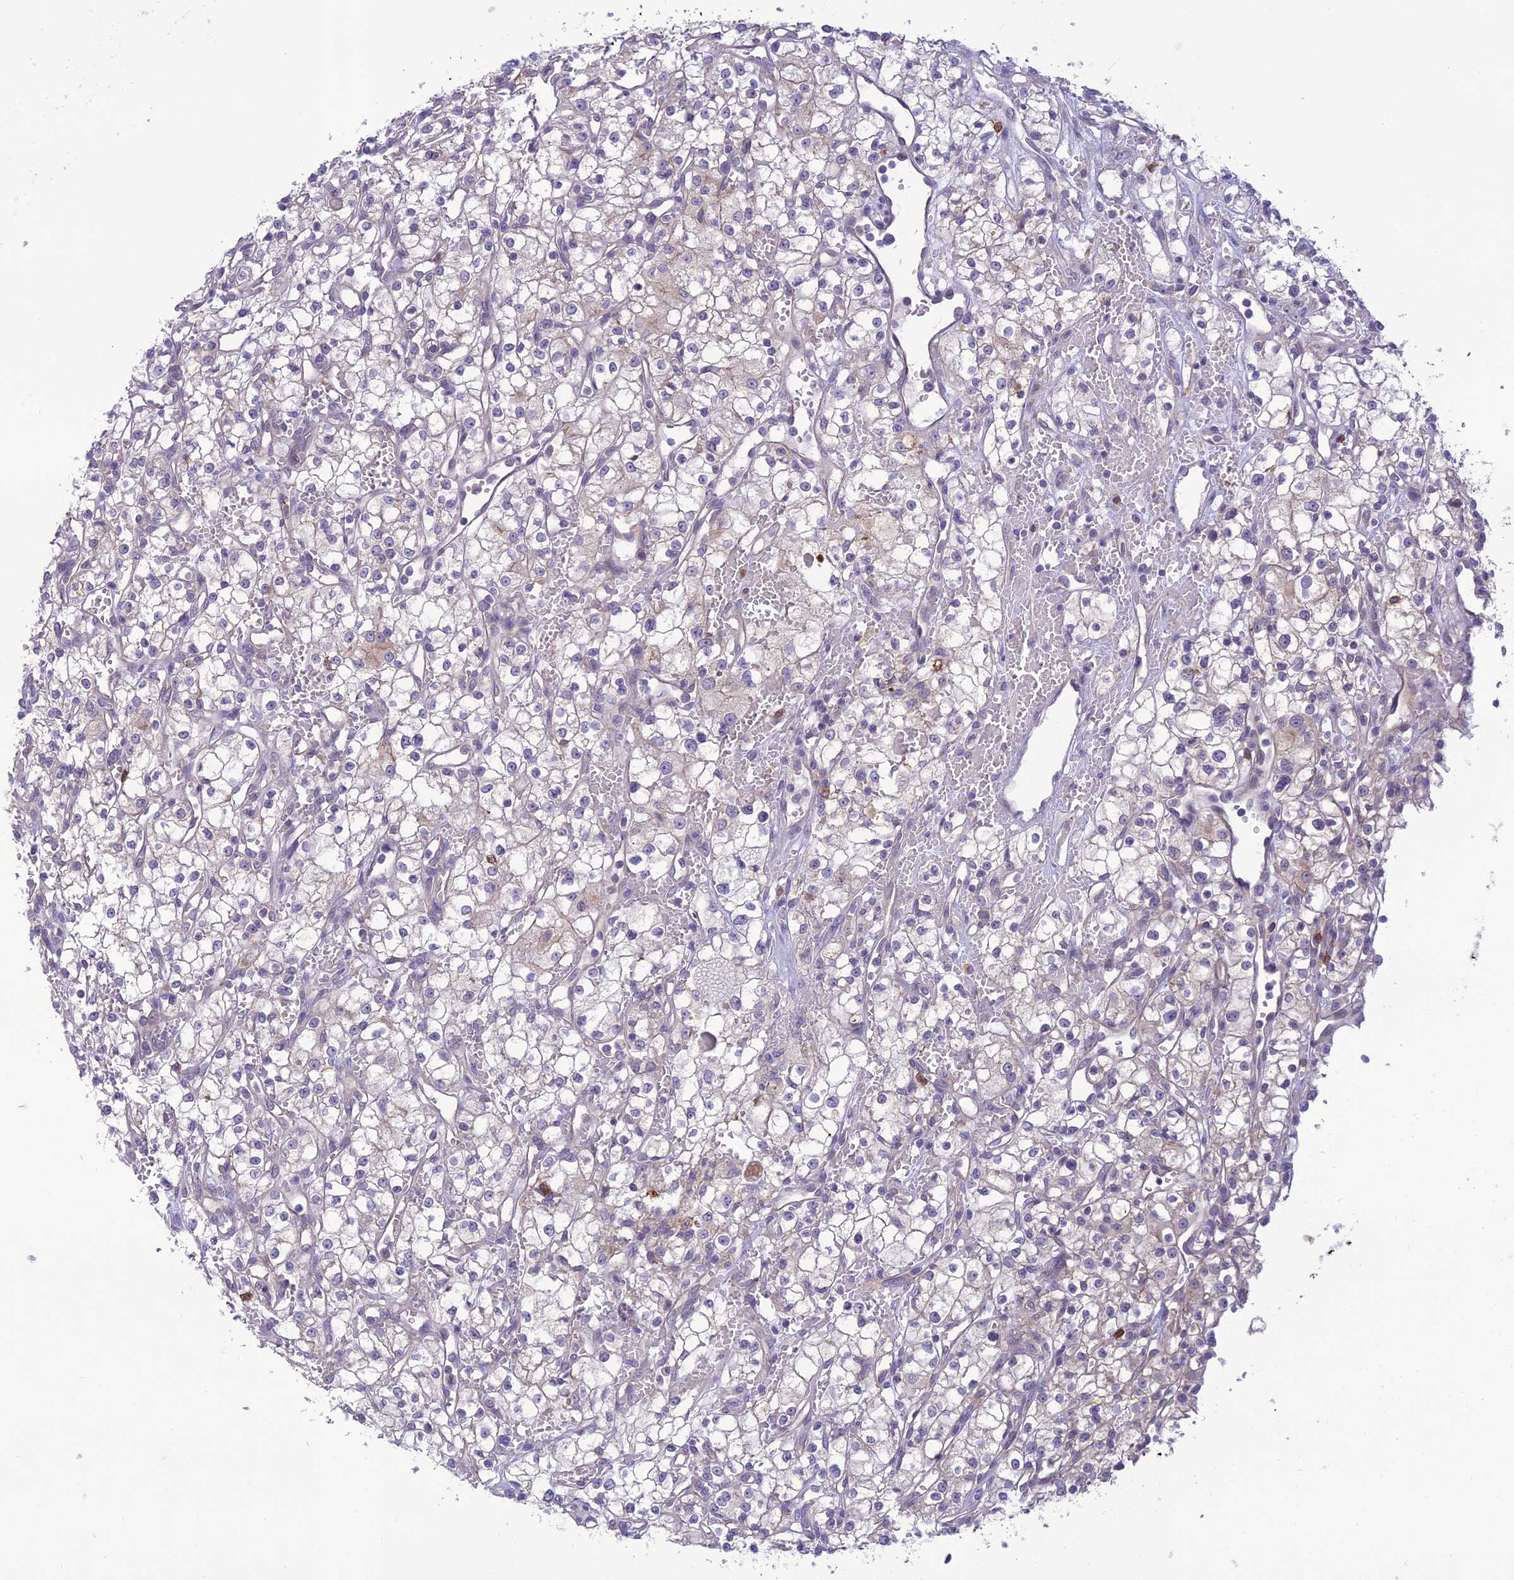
{"staining": {"intensity": "negative", "quantity": "none", "location": "none"}, "tissue": "renal cancer", "cell_type": "Tumor cells", "image_type": "cancer", "snomed": [{"axis": "morphology", "description": "Adenocarcinoma, NOS"}, {"axis": "topography", "description": "Kidney"}], "caption": "Human renal cancer (adenocarcinoma) stained for a protein using immunohistochemistry (IHC) reveals no staining in tumor cells.", "gene": "ITGAE", "patient": {"sex": "male", "age": 59}}